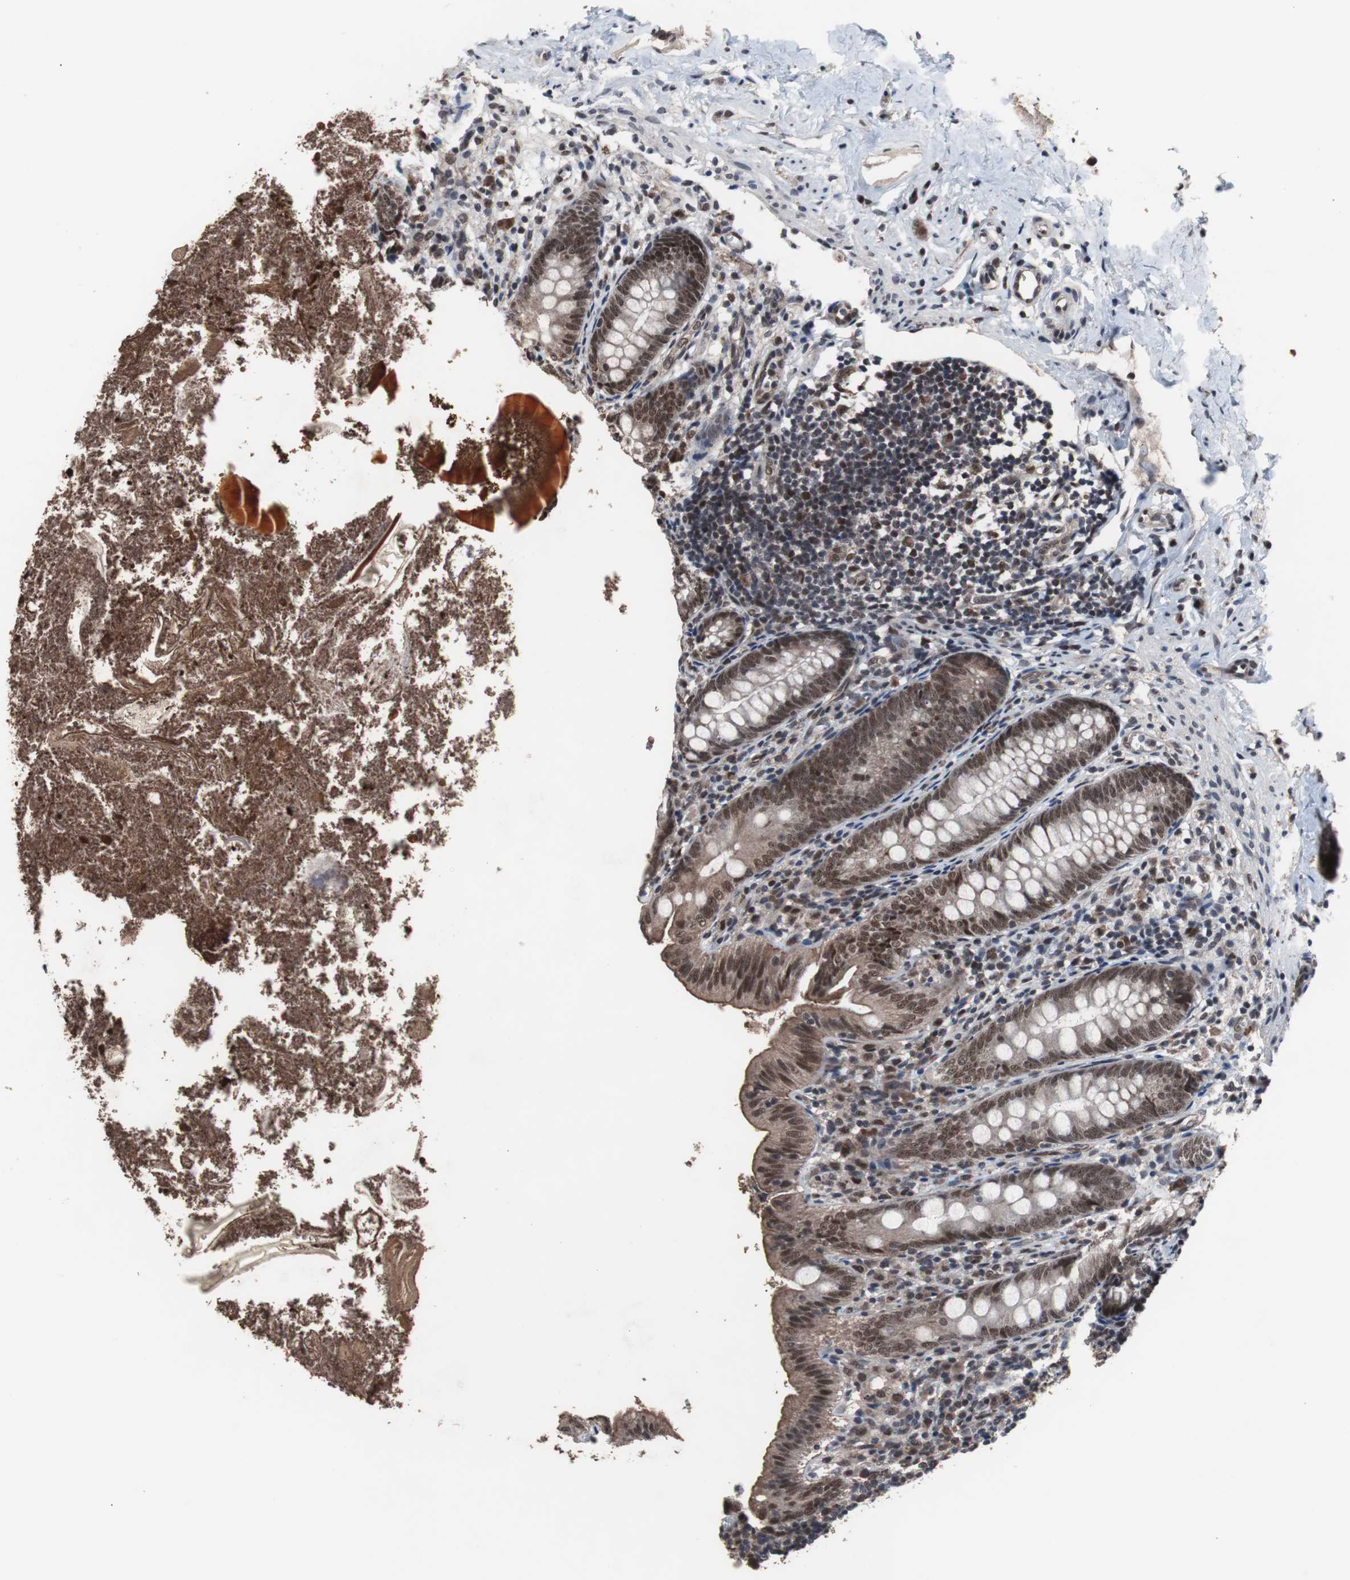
{"staining": {"intensity": "moderate", "quantity": ">75%", "location": "cytoplasmic/membranous,nuclear"}, "tissue": "appendix", "cell_type": "Glandular cells", "image_type": "normal", "snomed": [{"axis": "morphology", "description": "Normal tissue, NOS"}, {"axis": "topography", "description": "Appendix"}], "caption": "The photomicrograph shows a brown stain indicating the presence of a protein in the cytoplasmic/membranous,nuclear of glandular cells in appendix.", "gene": "GTF2F2", "patient": {"sex": "female", "age": 10}}